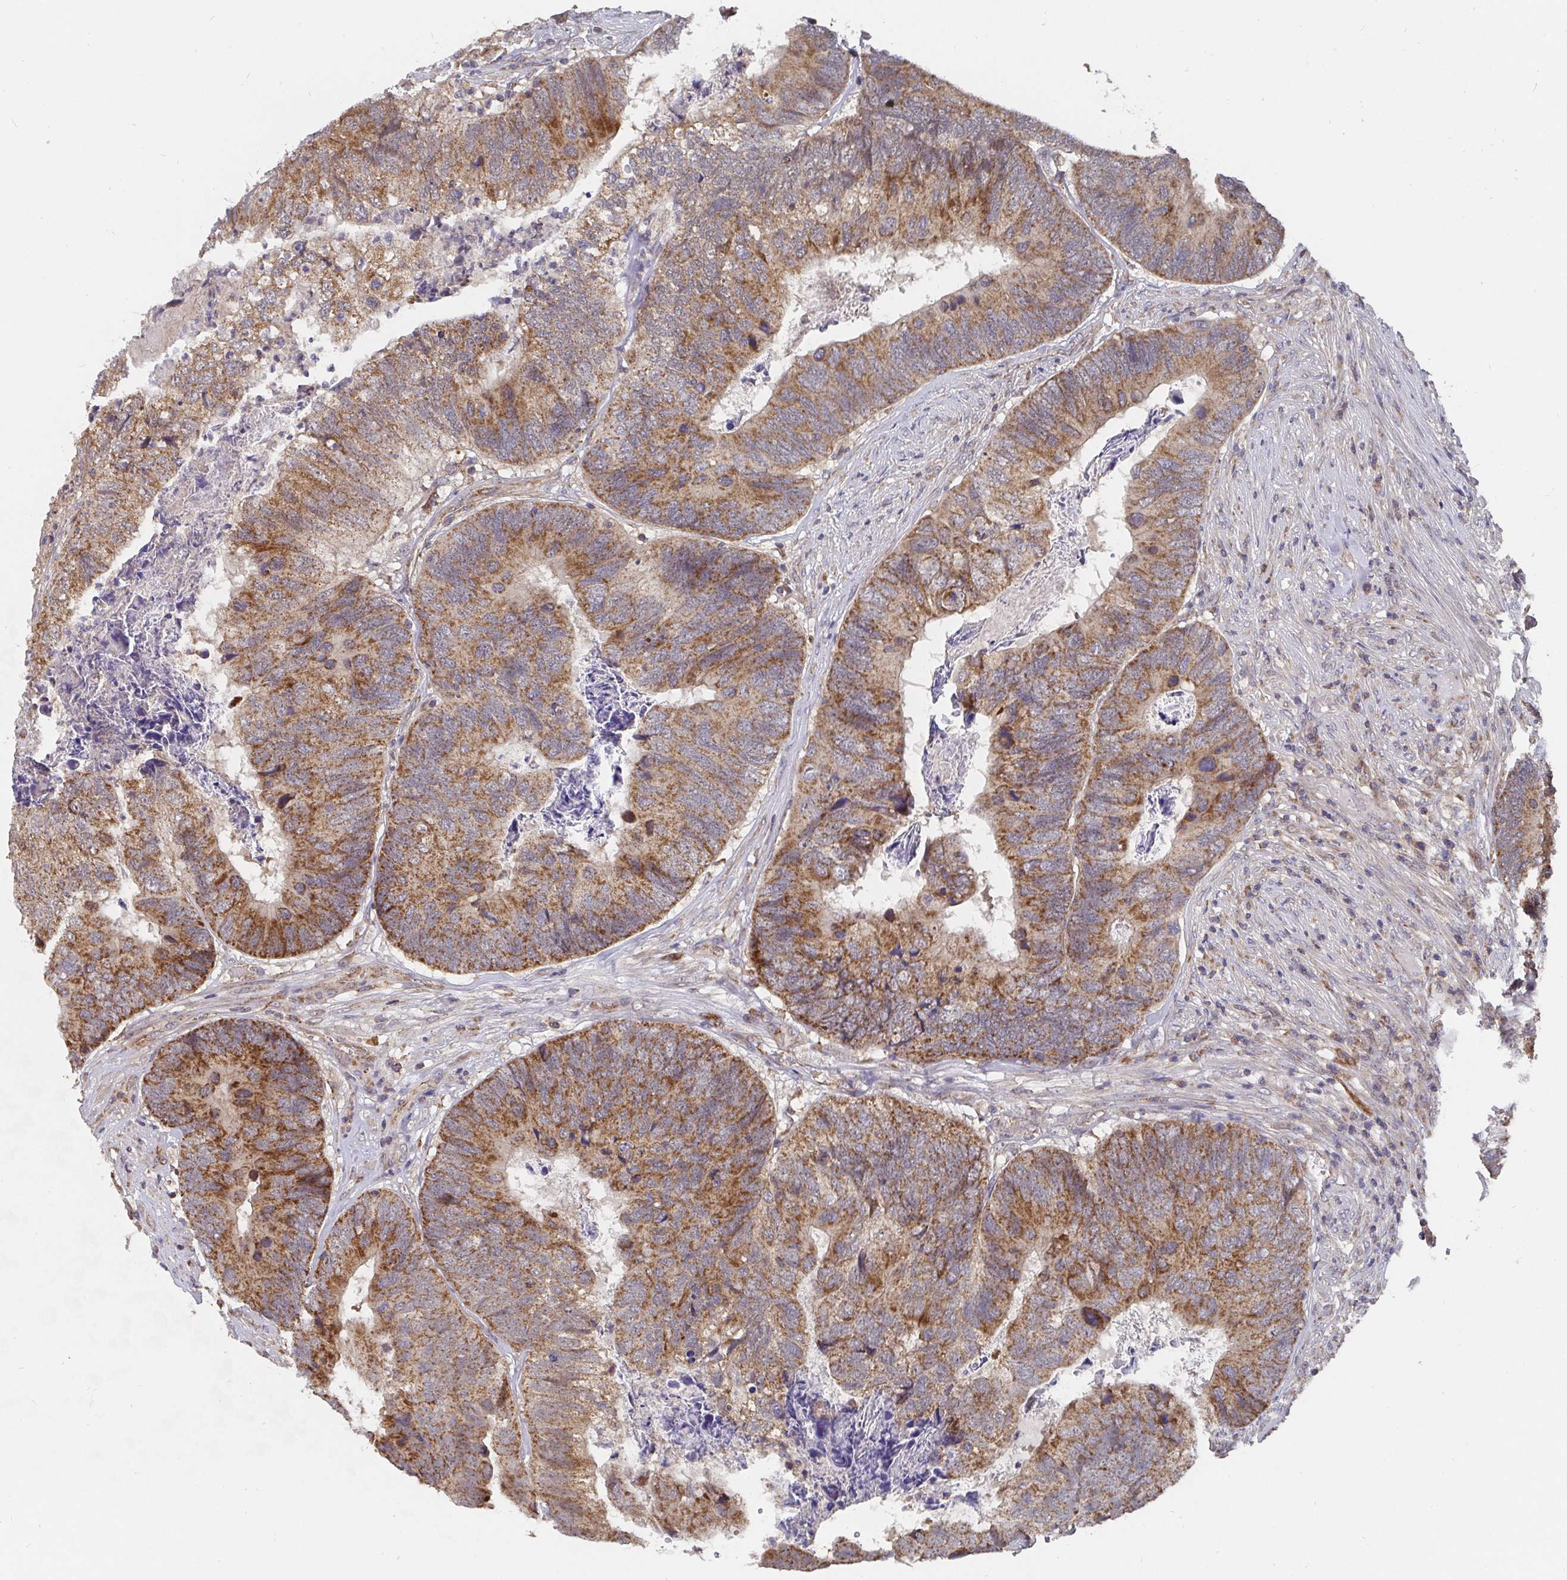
{"staining": {"intensity": "moderate", "quantity": ">75%", "location": "cytoplasmic/membranous"}, "tissue": "colorectal cancer", "cell_type": "Tumor cells", "image_type": "cancer", "snomed": [{"axis": "morphology", "description": "Adenocarcinoma, NOS"}, {"axis": "topography", "description": "Colon"}], "caption": "IHC of human colorectal cancer displays medium levels of moderate cytoplasmic/membranous staining in about >75% of tumor cells.", "gene": "PDF", "patient": {"sex": "female", "age": 67}}